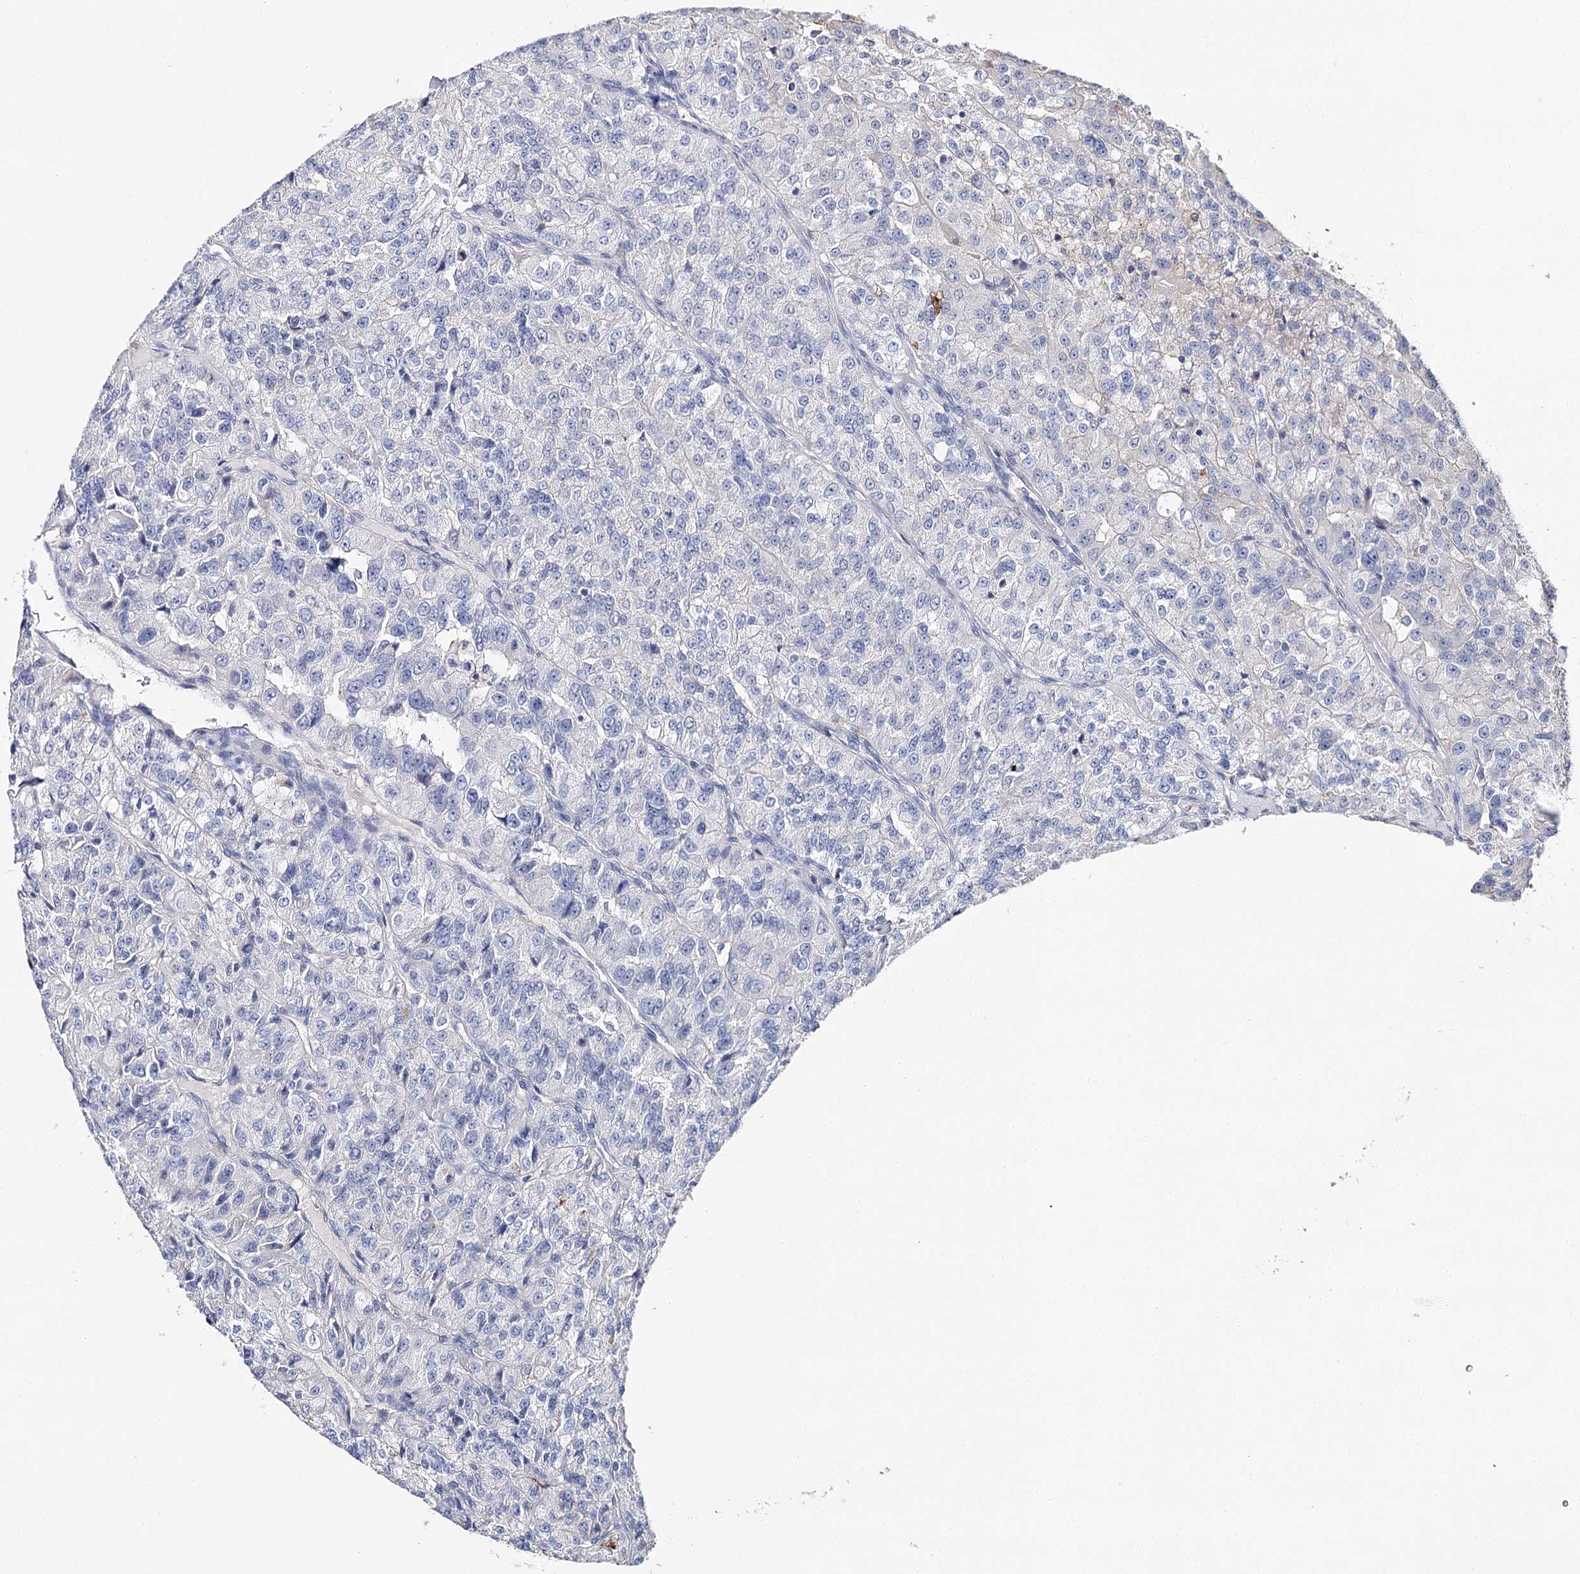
{"staining": {"intensity": "negative", "quantity": "none", "location": "none"}, "tissue": "renal cancer", "cell_type": "Tumor cells", "image_type": "cancer", "snomed": [{"axis": "morphology", "description": "Adenocarcinoma, NOS"}, {"axis": "topography", "description": "Kidney"}], "caption": "Tumor cells are negative for protein expression in human renal adenocarcinoma.", "gene": "EPYC", "patient": {"sex": "female", "age": 63}}